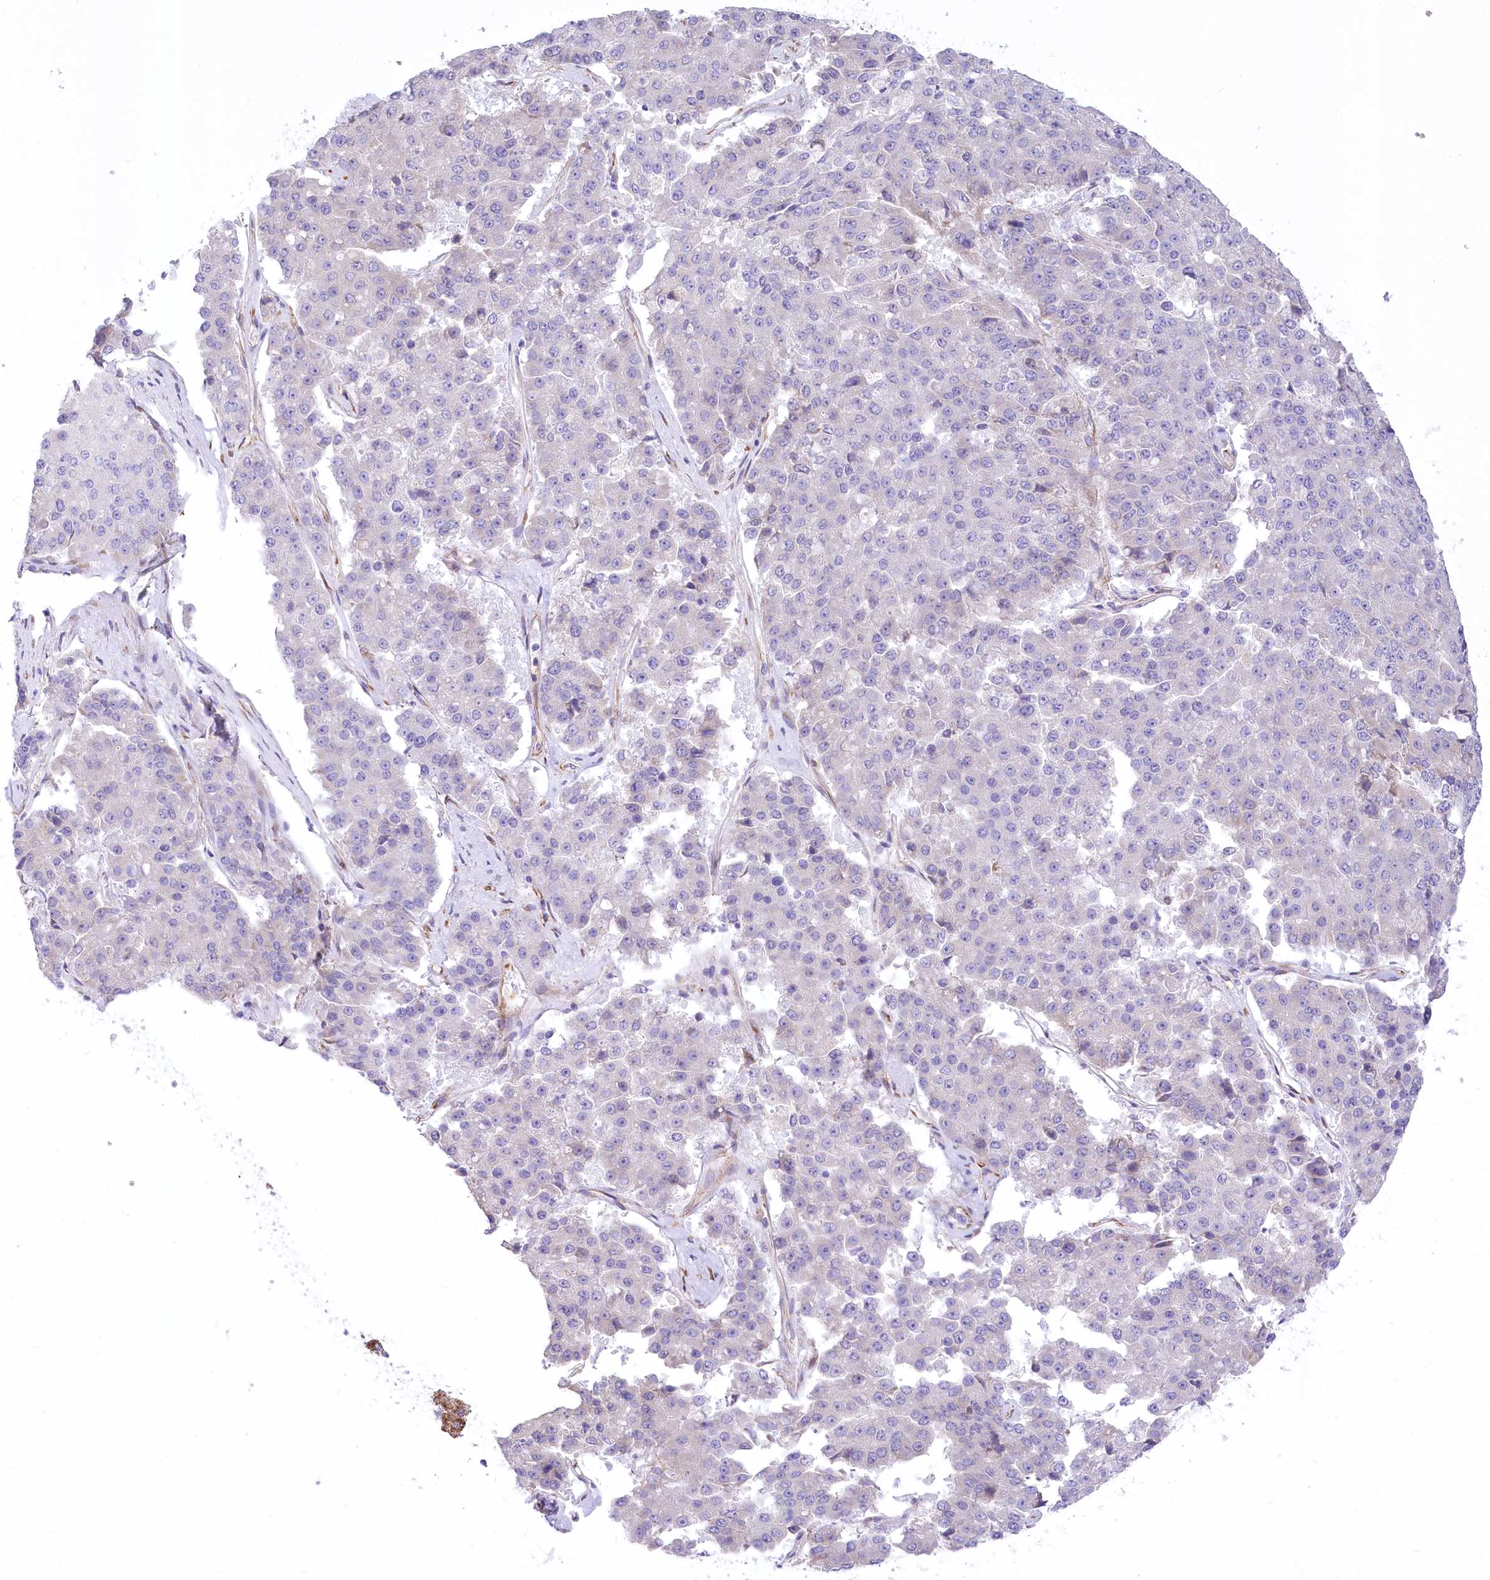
{"staining": {"intensity": "negative", "quantity": "none", "location": "none"}, "tissue": "pancreatic cancer", "cell_type": "Tumor cells", "image_type": "cancer", "snomed": [{"axis": "morphology", "description": "Adenocarcinoma, NOS"}, {"axis": "topography", "description": "Pancreas"}], "caption": "The micrograph displays no staining of tumor cells in pancreatic cancer.", "gene": "STT3B", "patient": {"sex": "male", "age": 50}}